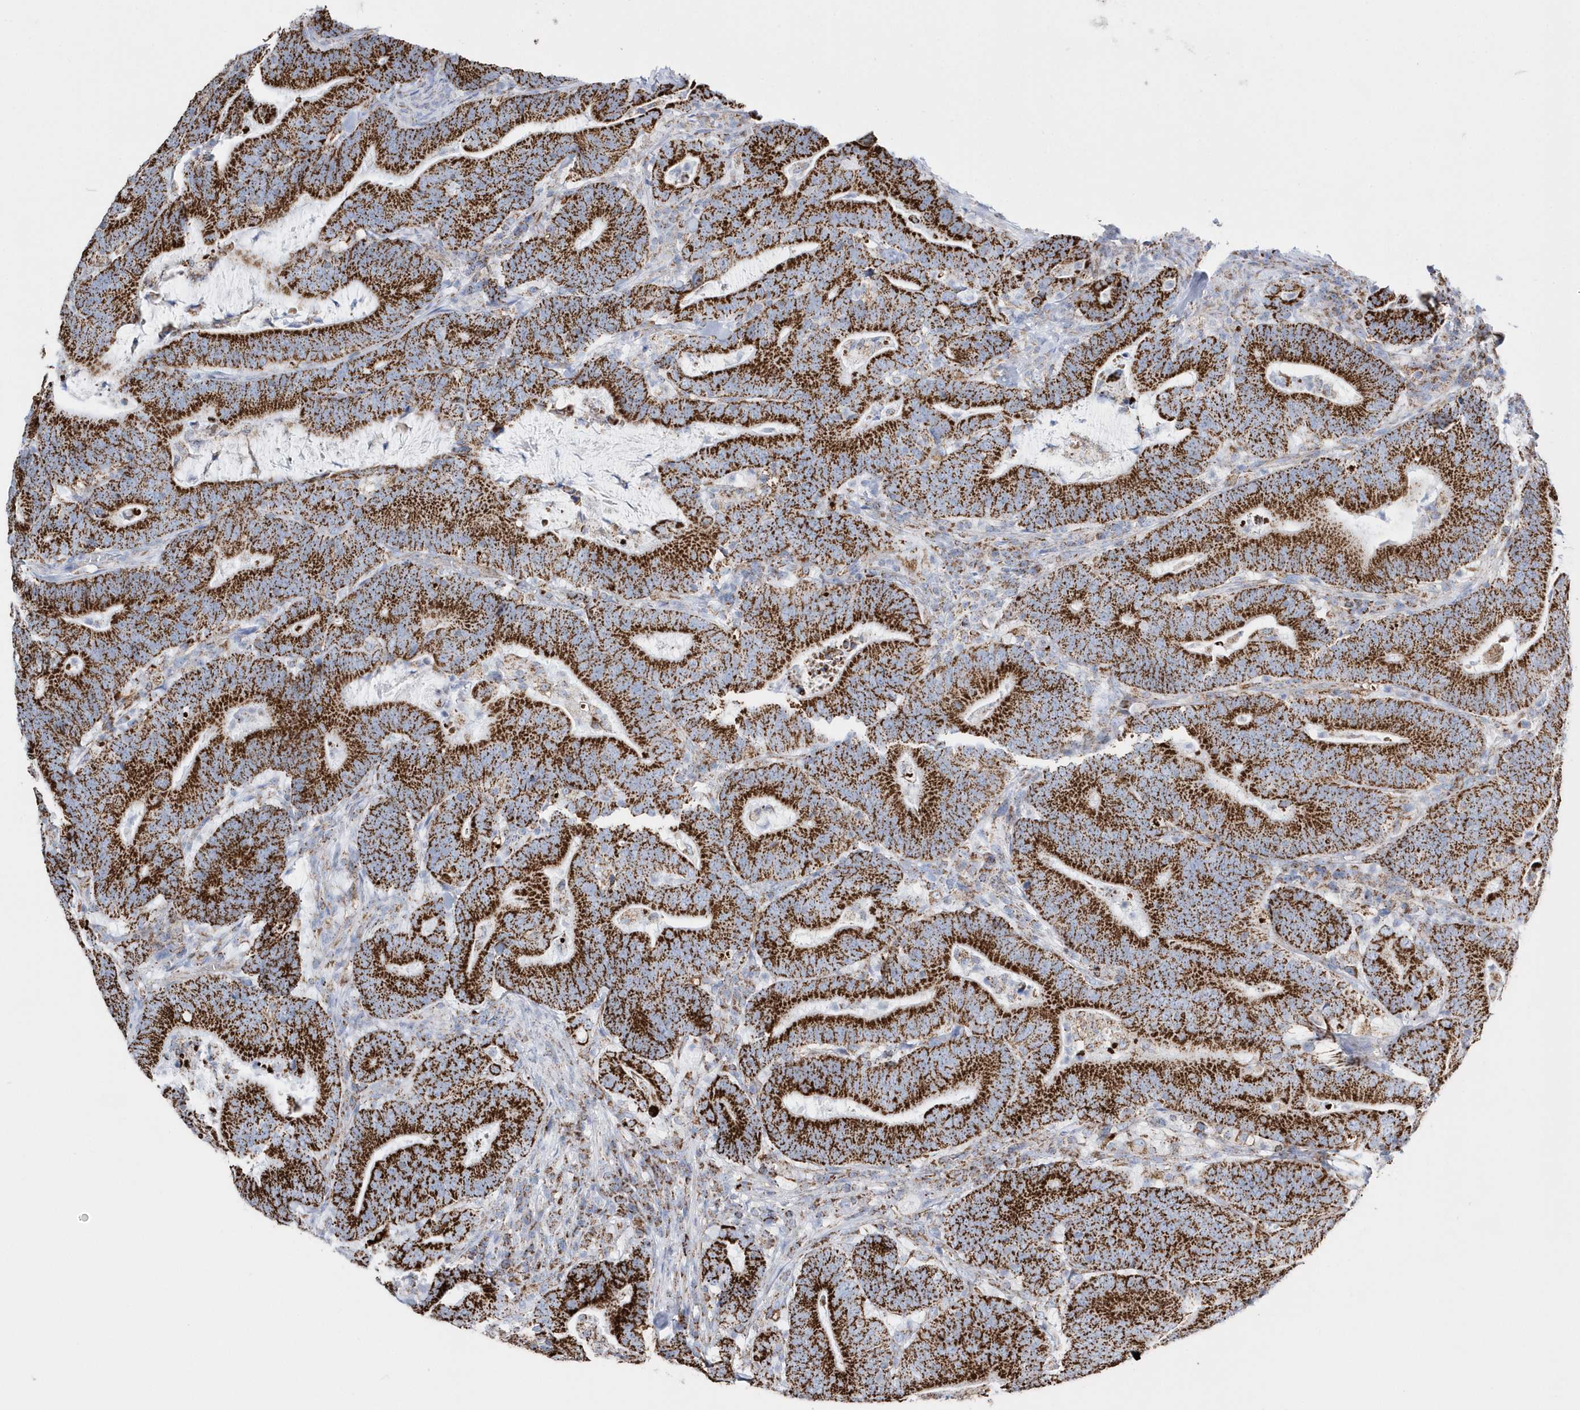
{"staining": {"intensity": "strong", "quantity": ">75%", "location": "cytoplasmic/membranous"}, "tissue": "colorectal cancer", "cell_type": "Tumor cells", "image_type": "cancer", "snomed": [{"axis": "morphology", "description": "Adenocarcinoma, NOS"}, {"axis": "topography", "description": "Colon"}], "caption": "About >75% of tumor cells in human colorectal cancer show strong cytoplasmic/membranous protein positivity as visualized by brown immunohistochemical staining.", "gene": "TMCO6", "patient": {"sex": "female", "age": 66}}